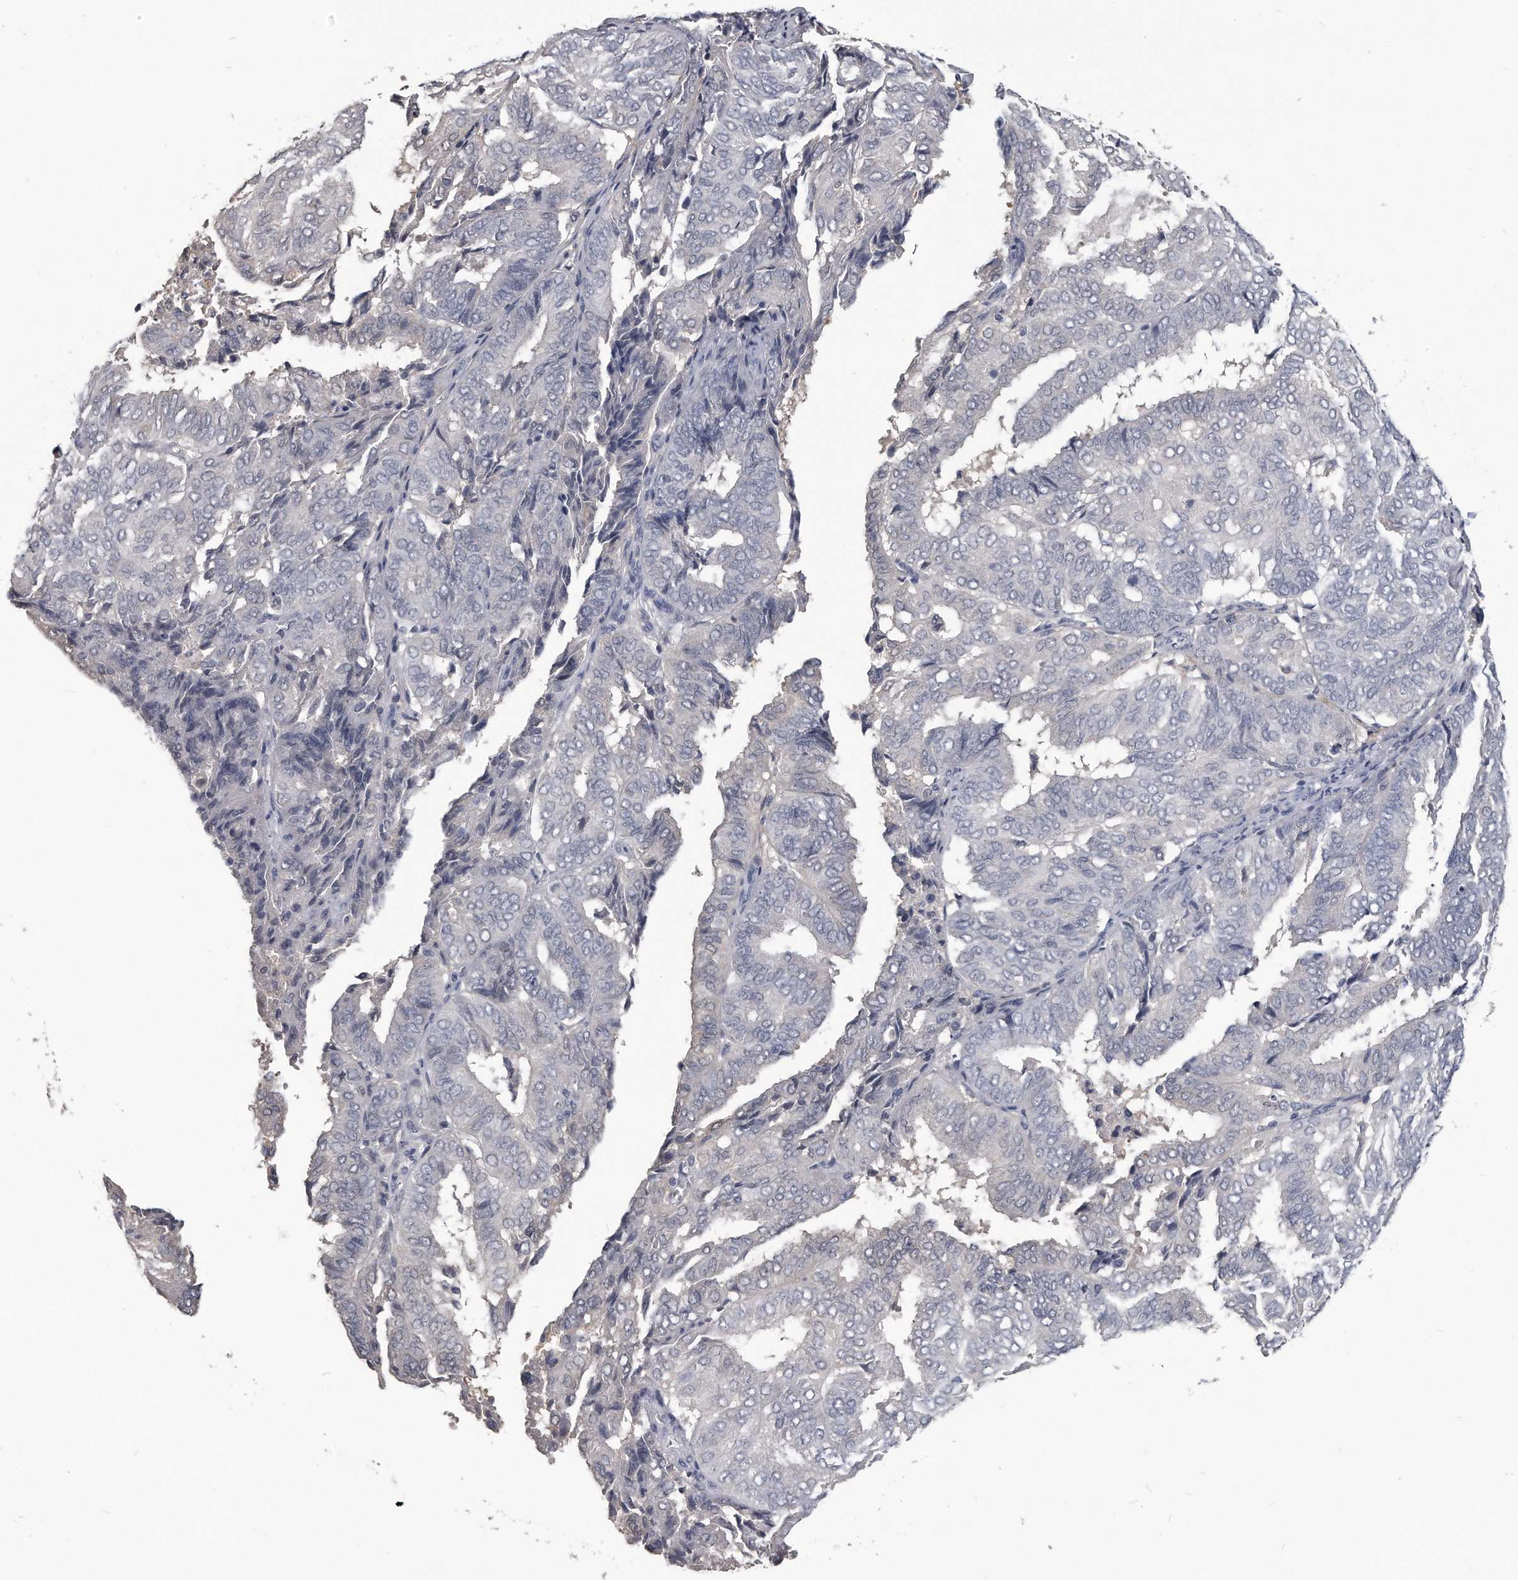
{"staining": {"intensity": "negative", "quantity": "none", "location": "none"}, "tissue": "endometrial cancer", "cell_type": "Tumor cells", "image_type": "cancer", "snomed": [{"axis": "morphology", "description": "Adenocarcinoma, NOS"}, {"axis": "topography", "description": "Uterus"}], "caption": "Protein analysis of endometrial cancer reveals no significant expression in tumor cells.", "gene": "PDXK", "patient": {"sex": "female", "age": 60}}